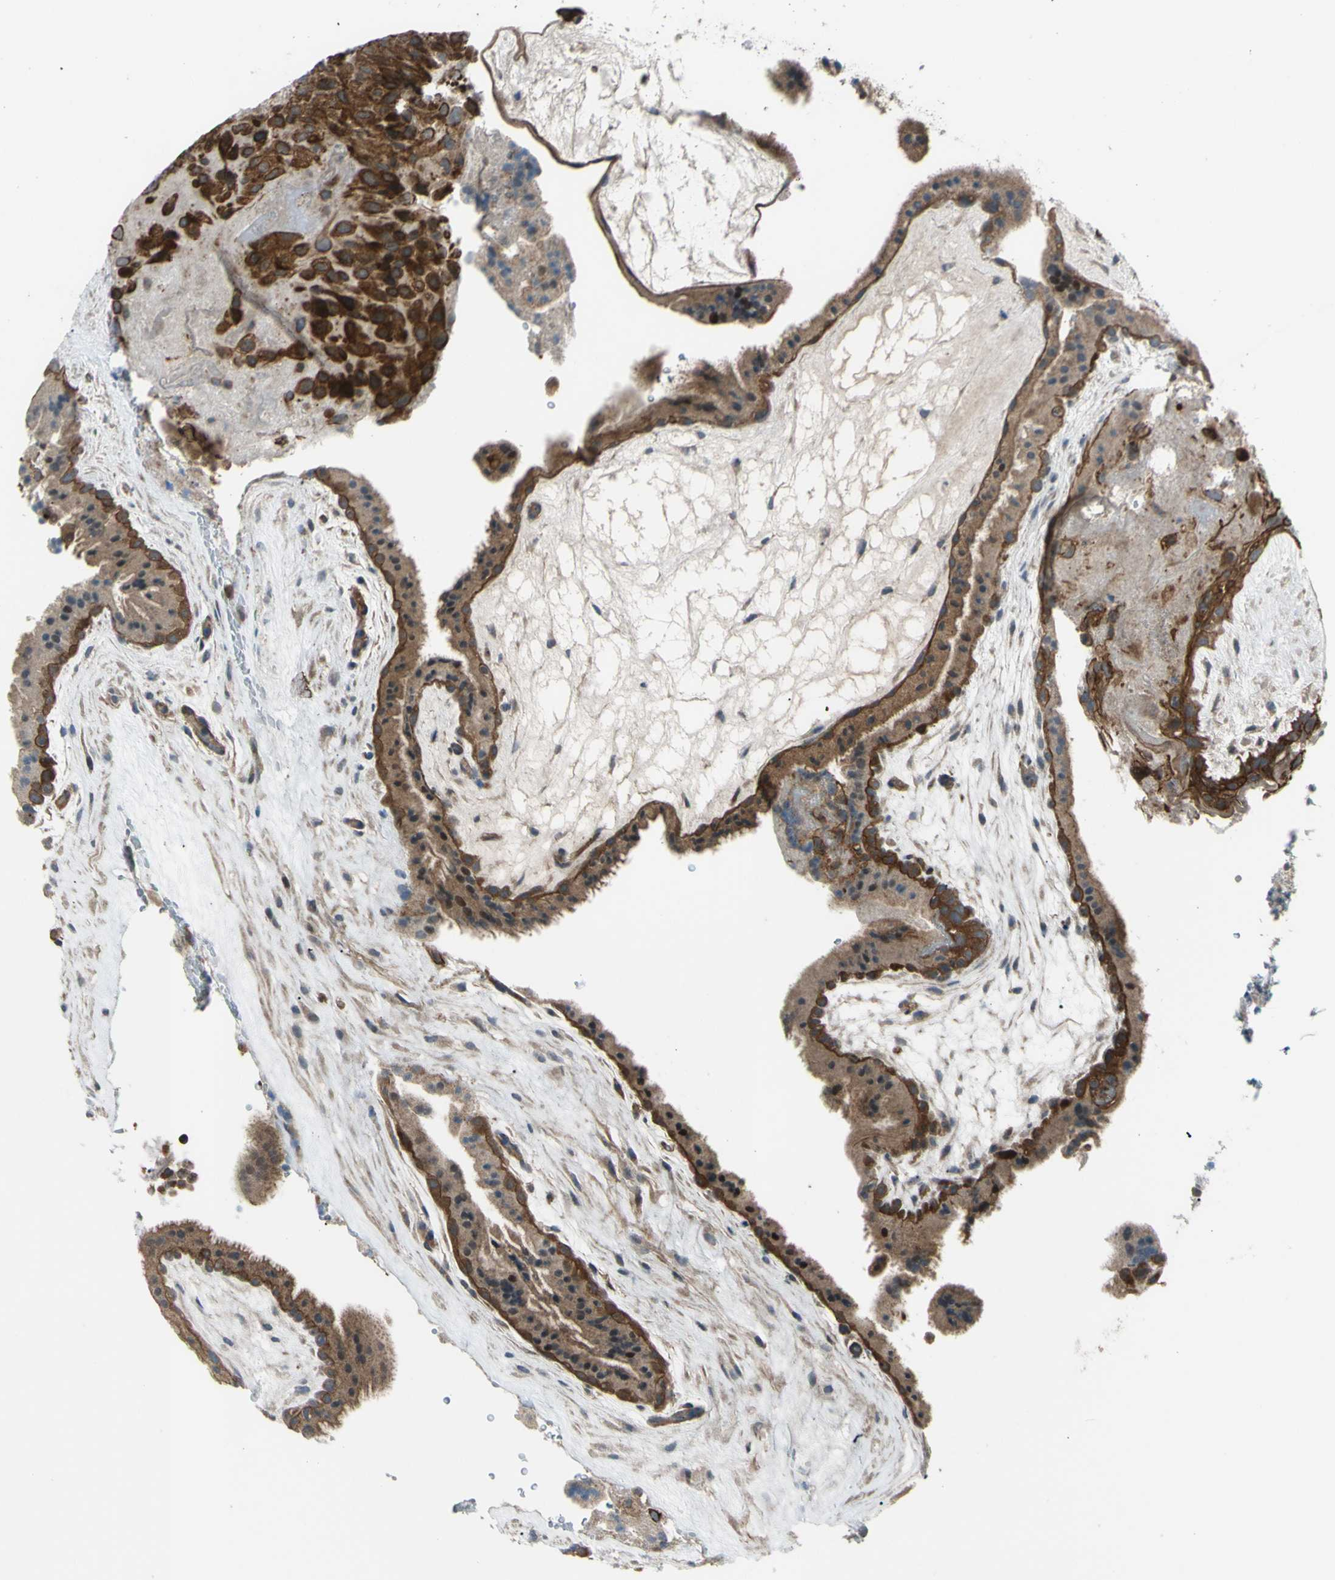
{"staining": {"intensity": "strong", "quantity": "25%-75%", "location": "cytoplasmic/membranous"}, "tissue": "placenta", "cell_type": "Trophoblastic cells", "image_type": "normal", "snomed": [{"axis": "morphology", "description": "Normal tissue, NOS"}, {"axis": "topography", "description": "Placenta"}], "caption": "Trophoblastic cells reveal high levels of strong cytoplasmic/membranous positivity in approximately 25%-75% of cells in normal placenta. (DAB = brown stain, brightfield microscopy at high magnification).", "gene": "FLII", "patient": {"sex": "female", "age": 19}}